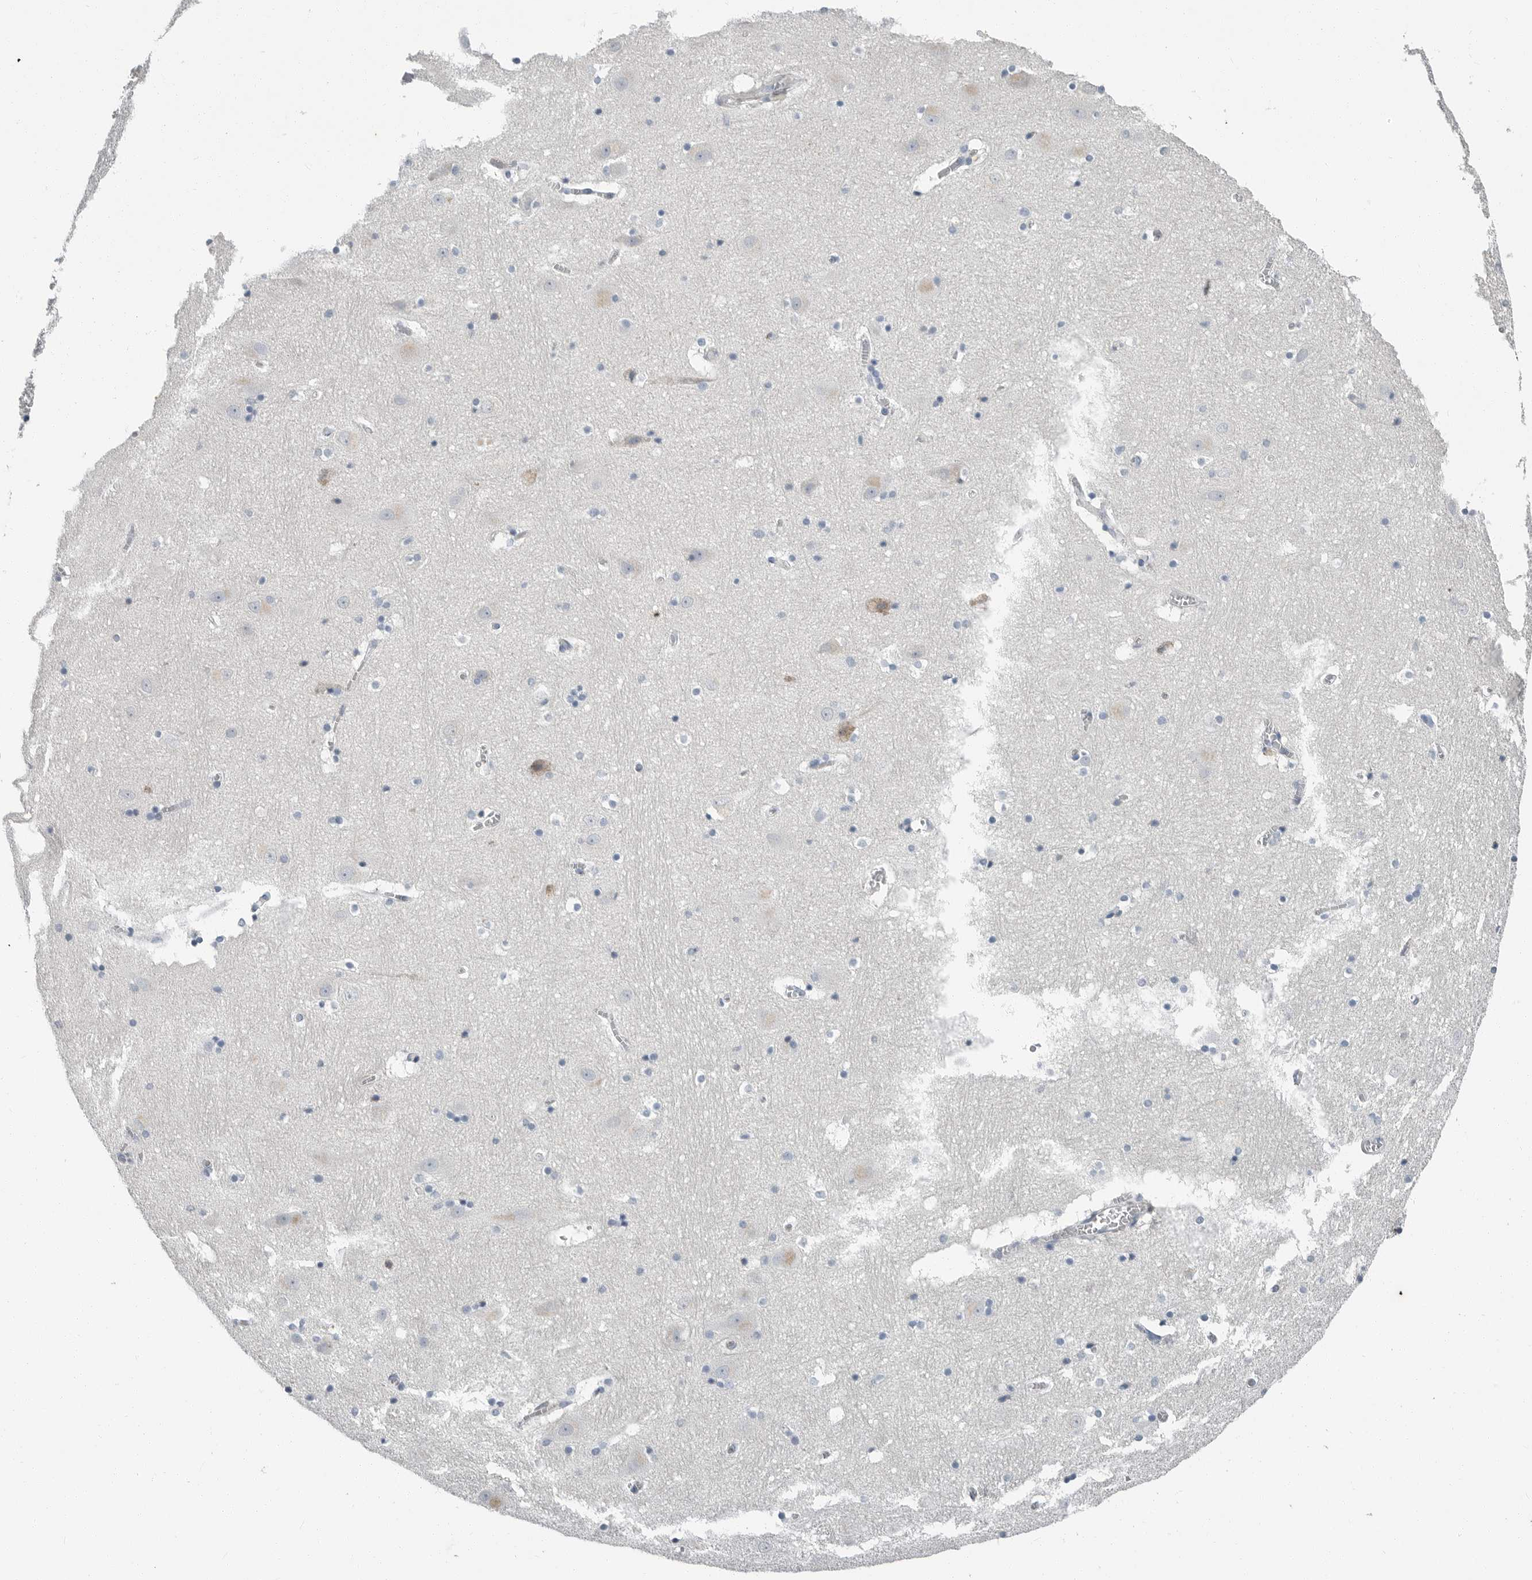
{"staining": {"intensity": "negative", "quantity": "none", "location": "none"}, "tissue": "hippocampus", "cell_type": "Glial cells", "image_type": "normal", "snomed": [{"axis": "morphology", "description": "Normal tissue, NOS"}, {"axis": "topography", "description": "Hippocampus"}], "caption": "This histopathology image is of unremarkable hippocampus stained with IHC to label a protein in brown with the nuclei are counter-stained blue. There is no staining in glial cells.", "gene": "PLN", "patient": {"sex": "male", "age": 45}}